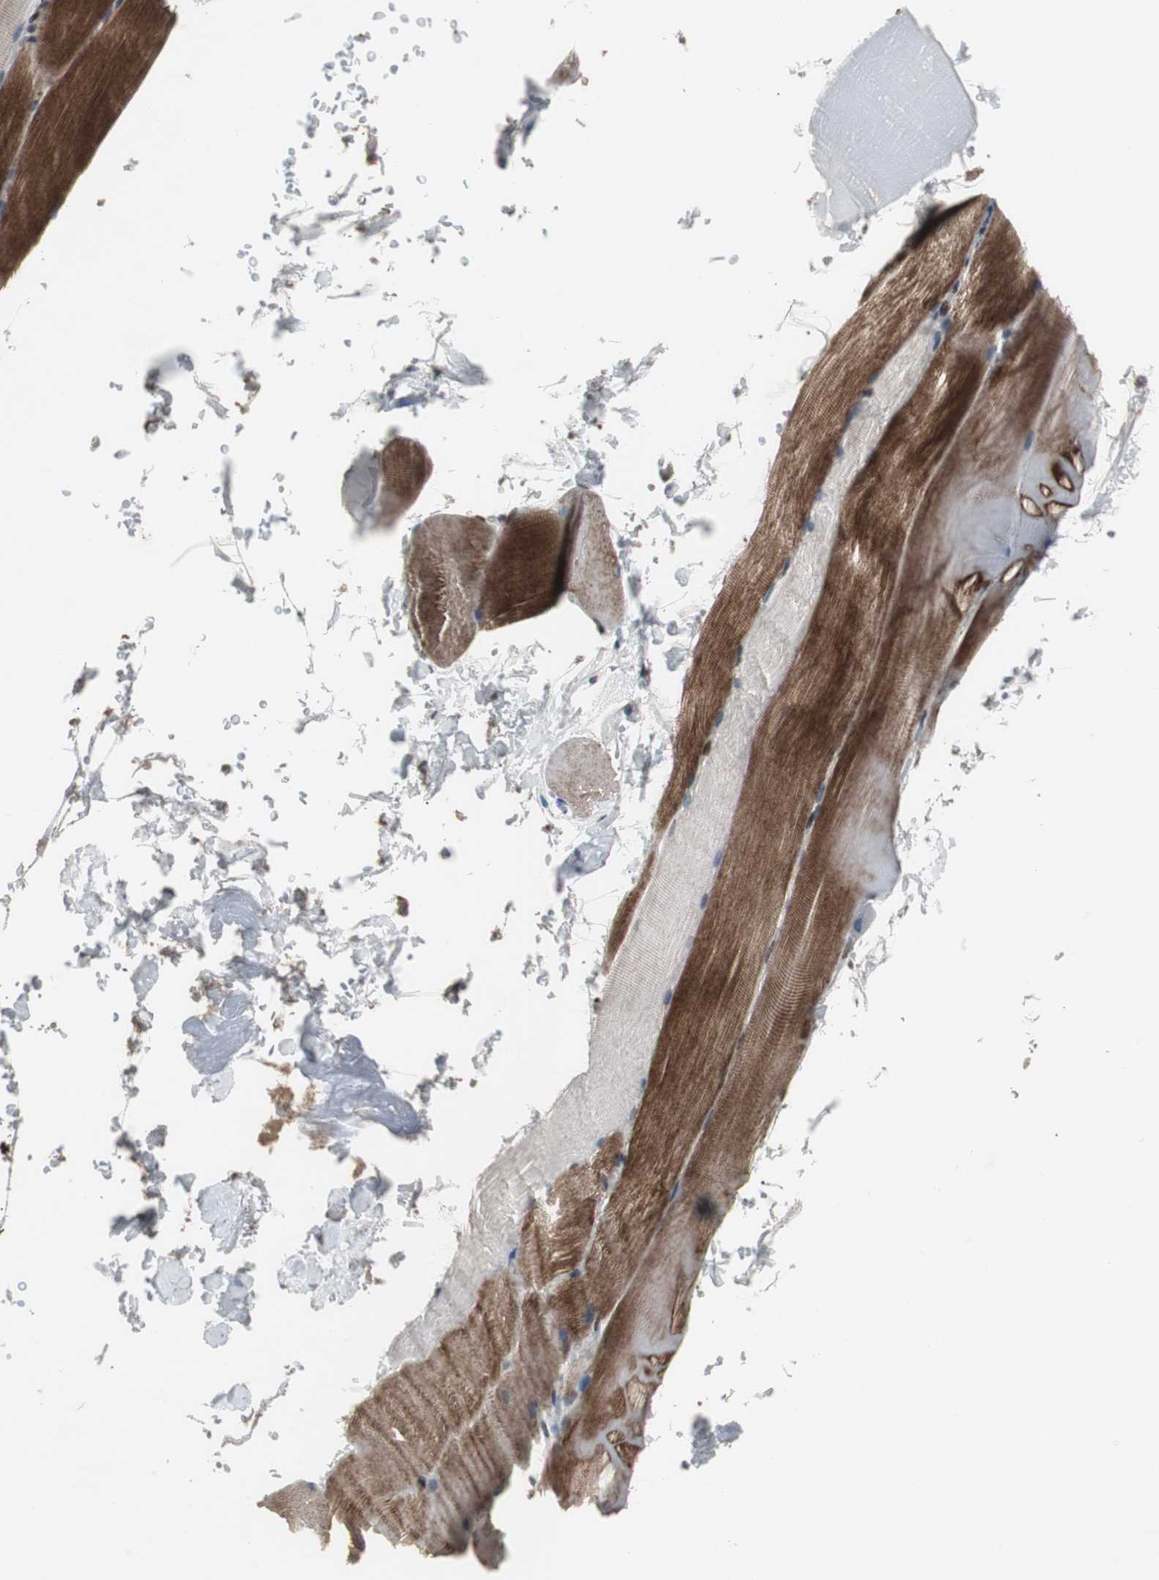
{"staining": {"intensity": "strong", "quantity": "25%-75%", "location": "cytoplasmic/membranous"}, "tissue": "skeletal muscle", "cell_type": "Myocytes", "image_type": "normal", "snomed": [{"axis": "morphology", "description": "Normal tissue, NOS"}, {"axis": "topography", "description": "Skeletal muscle"}, {"axis": "topography", "description": "Parathyroid gland"}], "caption": "Protein analysis of normal skeletal muscle exhibits strong cytoplasmic/membranous staining in approximately 25%-75% of myocytes.", "gene": "ZNF396", "patient": {"sex": "female", "age": 37}}